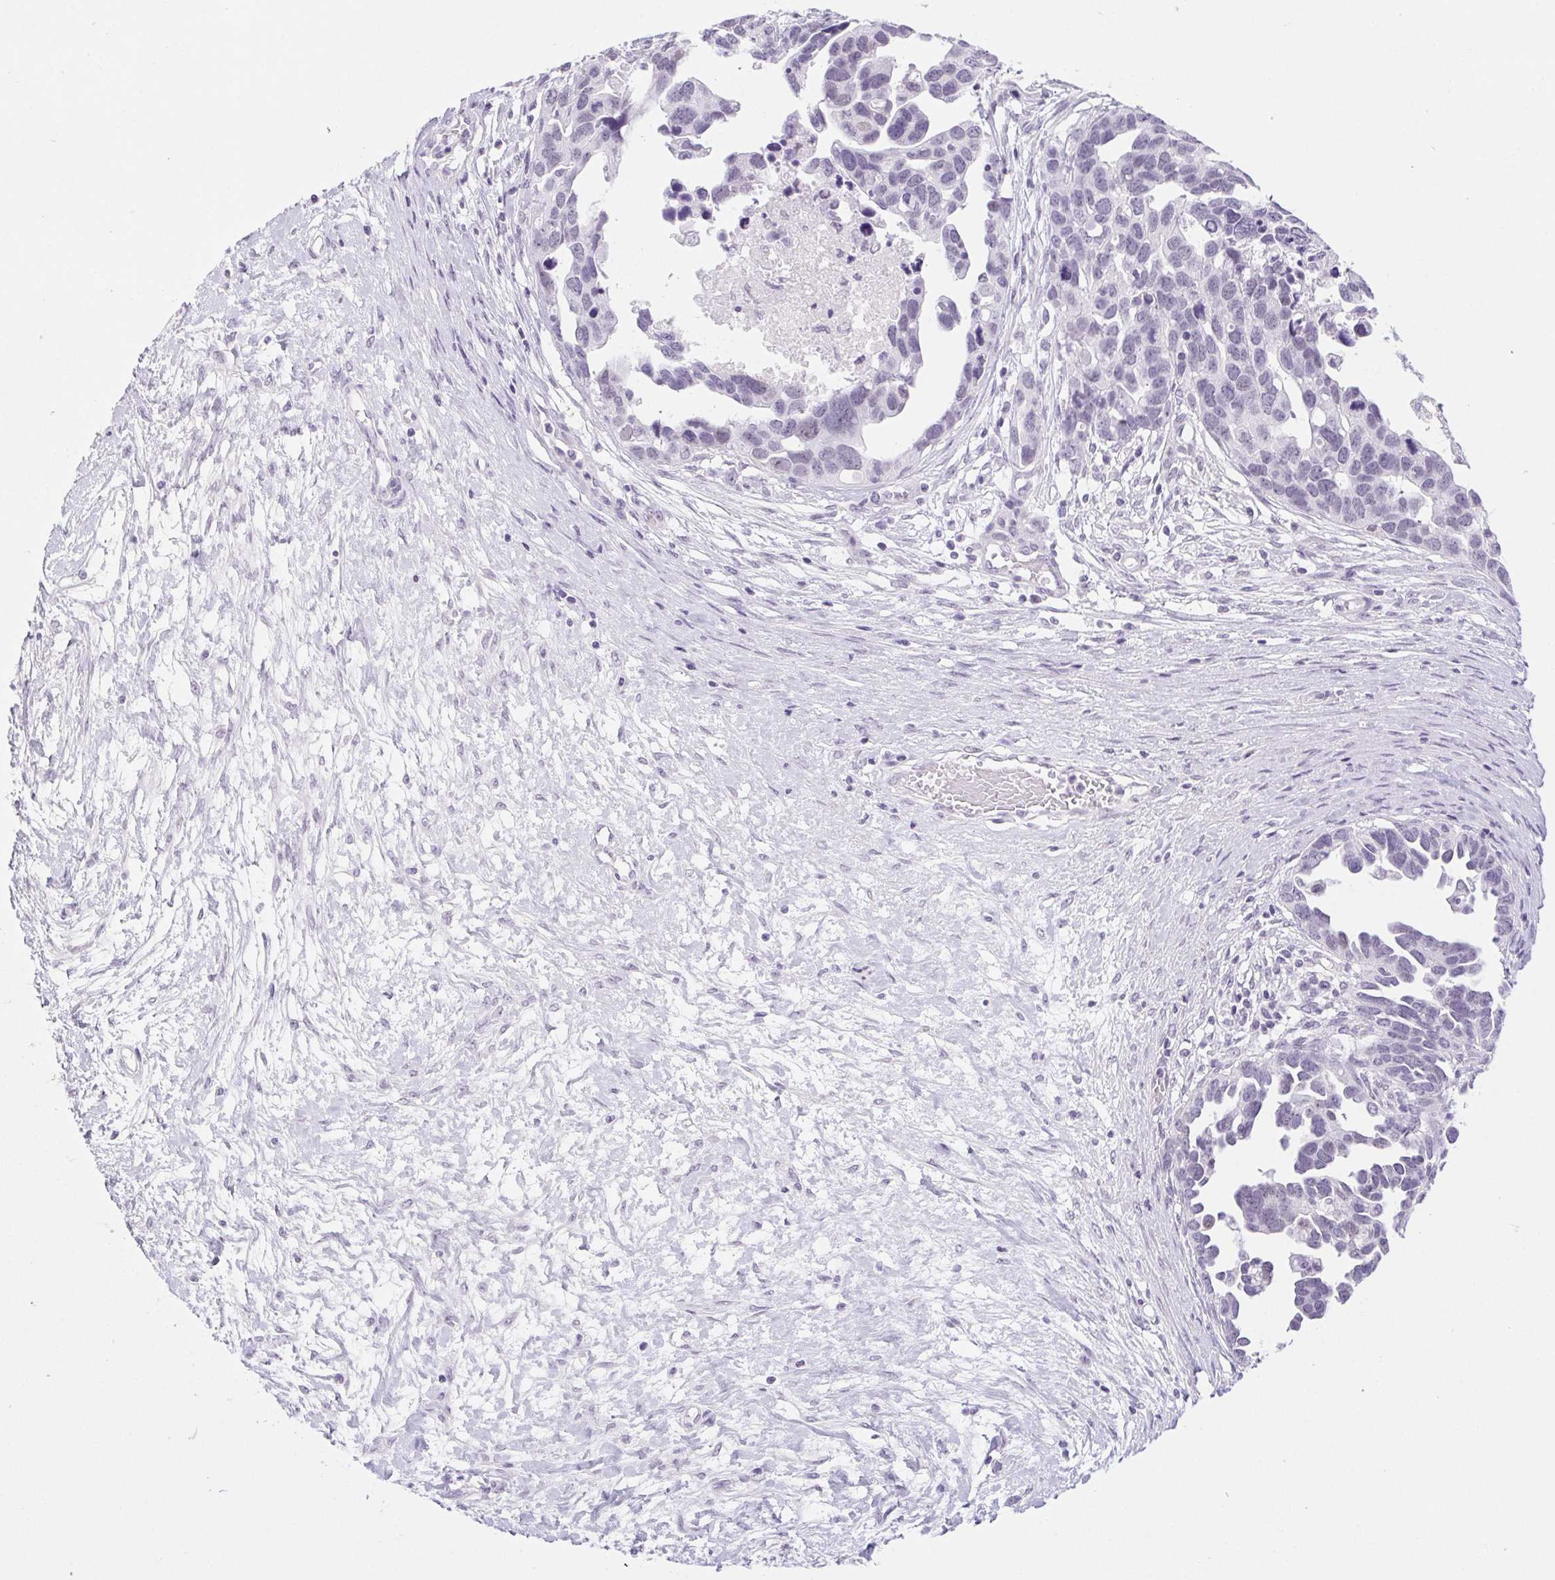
{"staining": {"intensity": "negative", "quantity": "none", "location": "none"}, "tissue": "ovarian cancer", "cell_type": "Tumor cells", "image_type": "cancer", "snomed": [{"axis": "morphology", "description": "Cystadenocarcinoma, serous, NOS"}, {"axis": "topography", "description": "Ovary"}], "caption": "This is a micrograph of immunohistochemistry (IHC) staining of ovarian cancer (serous cystadenocarcinoma), which shows no positivity in tumor cells.", "gene": "BCAS1", "patient": {"sex": "female", "age": 54}}